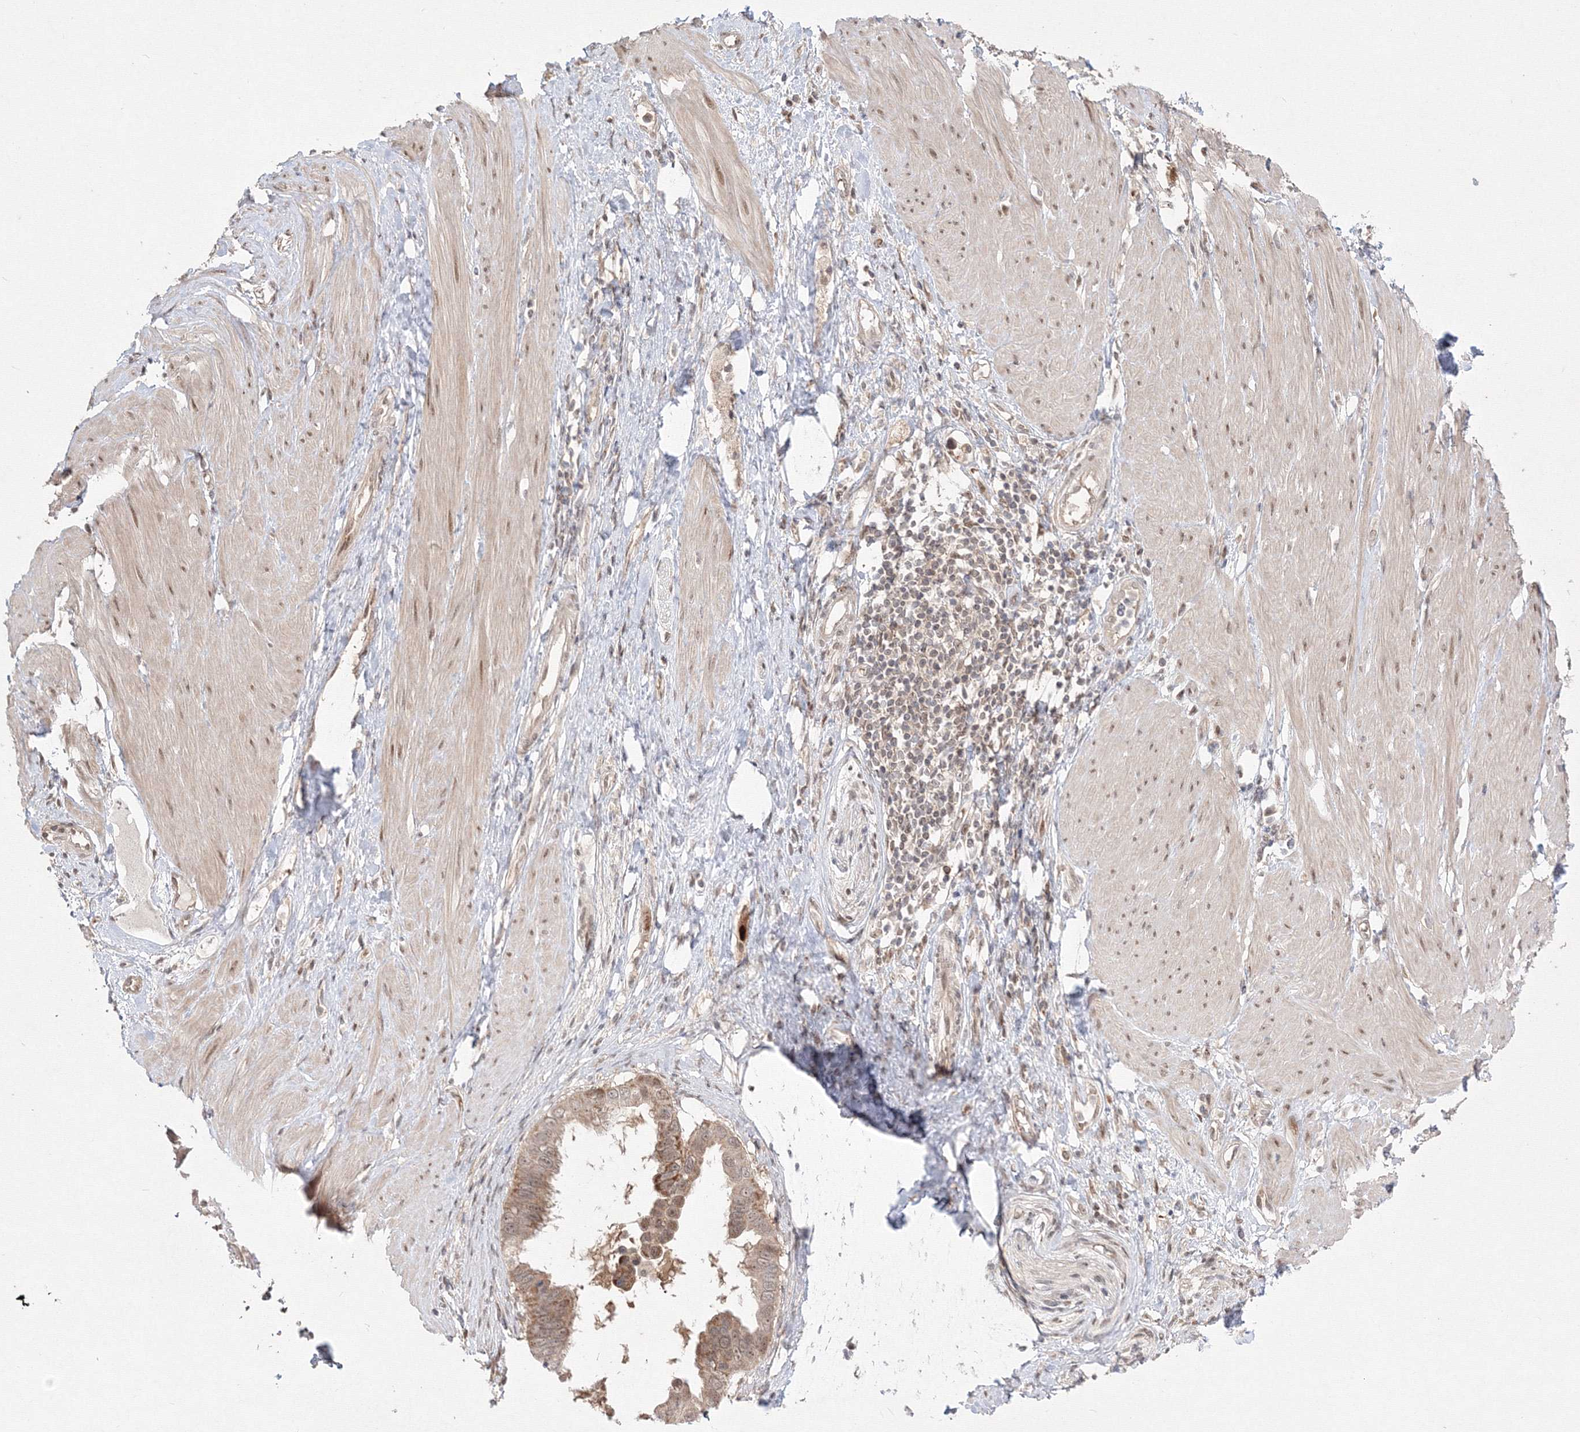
{"staining": {"intensity": "strong", "quantity": ">75%", "location": "cytoplasmic/membranous"}, "tissue": "pancreatic cancer", "cell_type": "Tumor cells", "image_type": "cancer", "snomed": [{"axis": "morphology", "description": "Adenocarcinoma, NOS"}, {"axis": "topography", "description": "Pancreas"}], "caption": "IHC of pancreatic cancer (adenocarcinoma) reveals high levels of strong cytoplasmic/membranous positivity in approximately >75% of tumor cells.", "gene": "COPS4", "patient": {"sex": "female", "age": 56}}